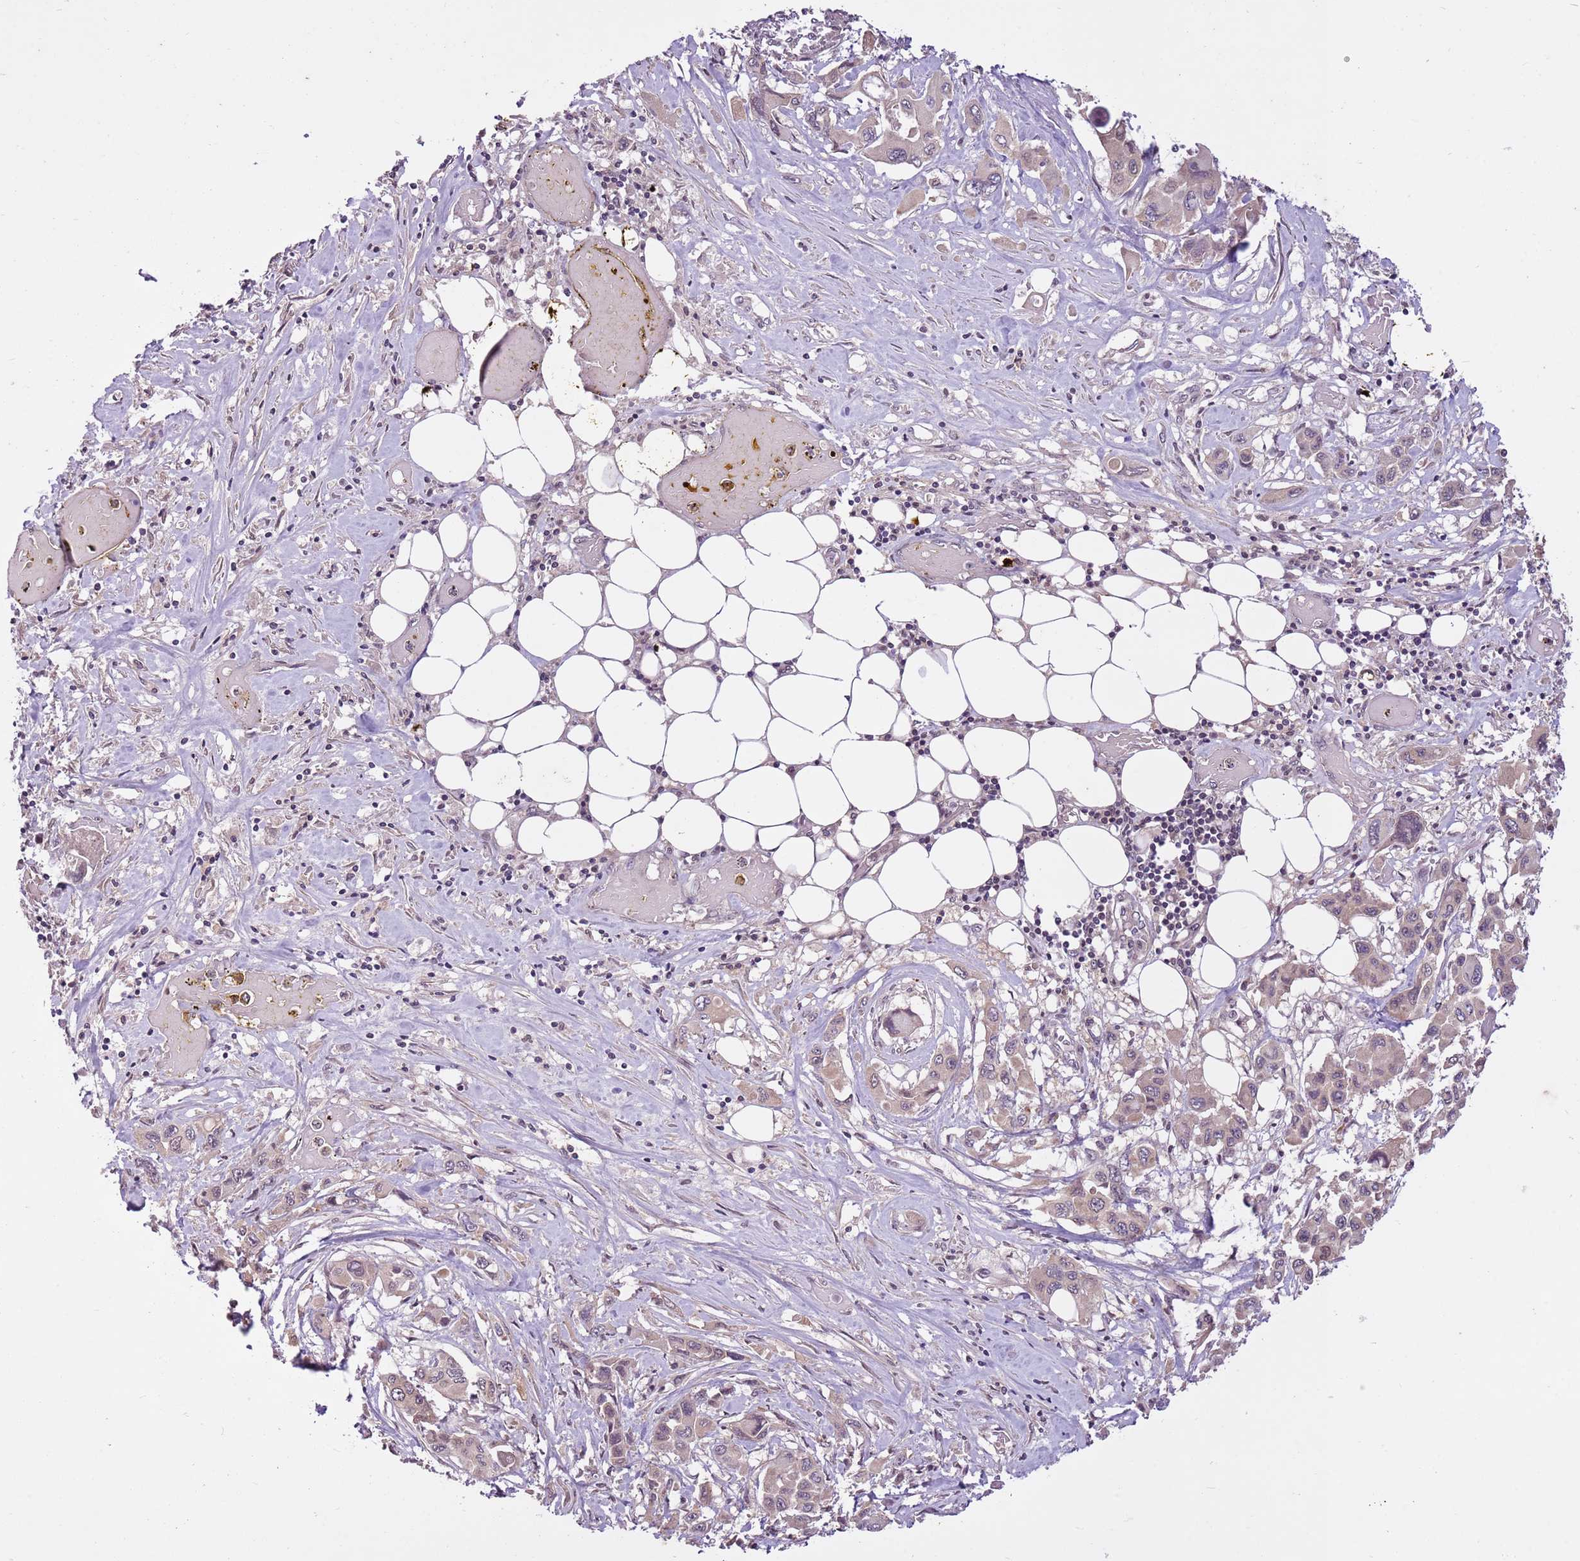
{"staining": {"intensity": "weak", "quantity": ">75%", "location": "cytoplasmic/membranous"}, "tissue": "pancreatic cancer", "cell_type": "Tumor cells", "image_type": "cancer", "snomed": [{"axis": "morphology", "description": "Adenocarcinoma, NOS"}, {"axis": "topography", "description": "Pancreas"}], "caption": "Immunohistochemistry (DAB (3,3'-diaminobenzidine)) staining of human pancreatic cancer shows weak cytoplasmic/membranous protein expression in about >75% of tumor cells. (brown staining indicates protein expression, while blue staining denotes nuclei).", "gene": "CAPN9", "patient": {"sex": "male", "age": 92}}